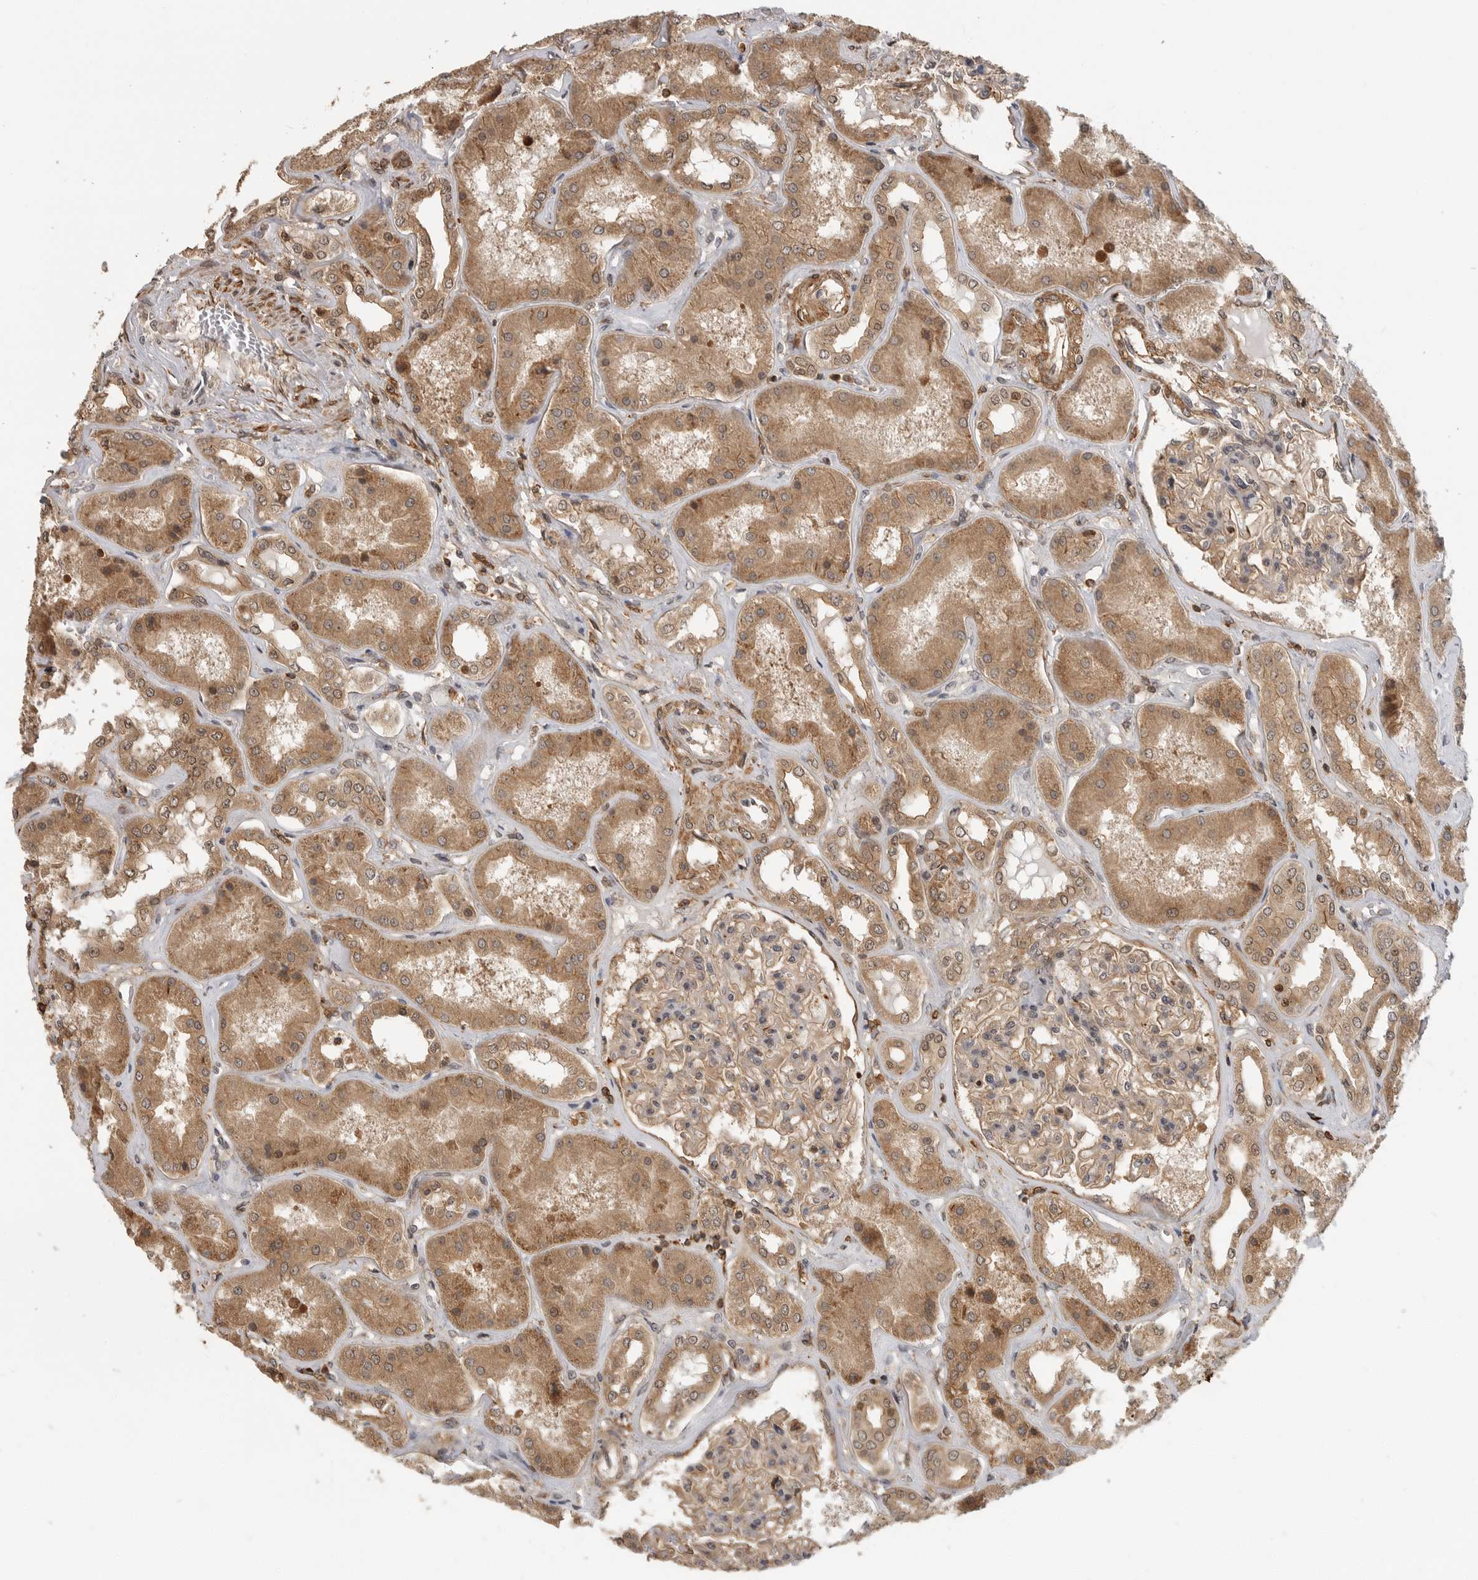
{"staining": {"intensity": "moderate", "quantity": ">75%", "location": "cytoplasmic/membranous"}, "tissue": "kidney", "cell_type": "Cells in glomeruli", "image_type": "normal", "snomed": [{"axis": "morphology", "description": "Normal tissue, NOS"}, {"axis": "topography", "description": "Kidney"}], "caption": "Immunohistochemistry (IHC) of benign kidney exhibits medium levels of moderate cytoplasmic/membranous staining in about >75% of cells in glomeruli.", "gene": "ERN1", "patient": {"sex": "female", "age": 56}}